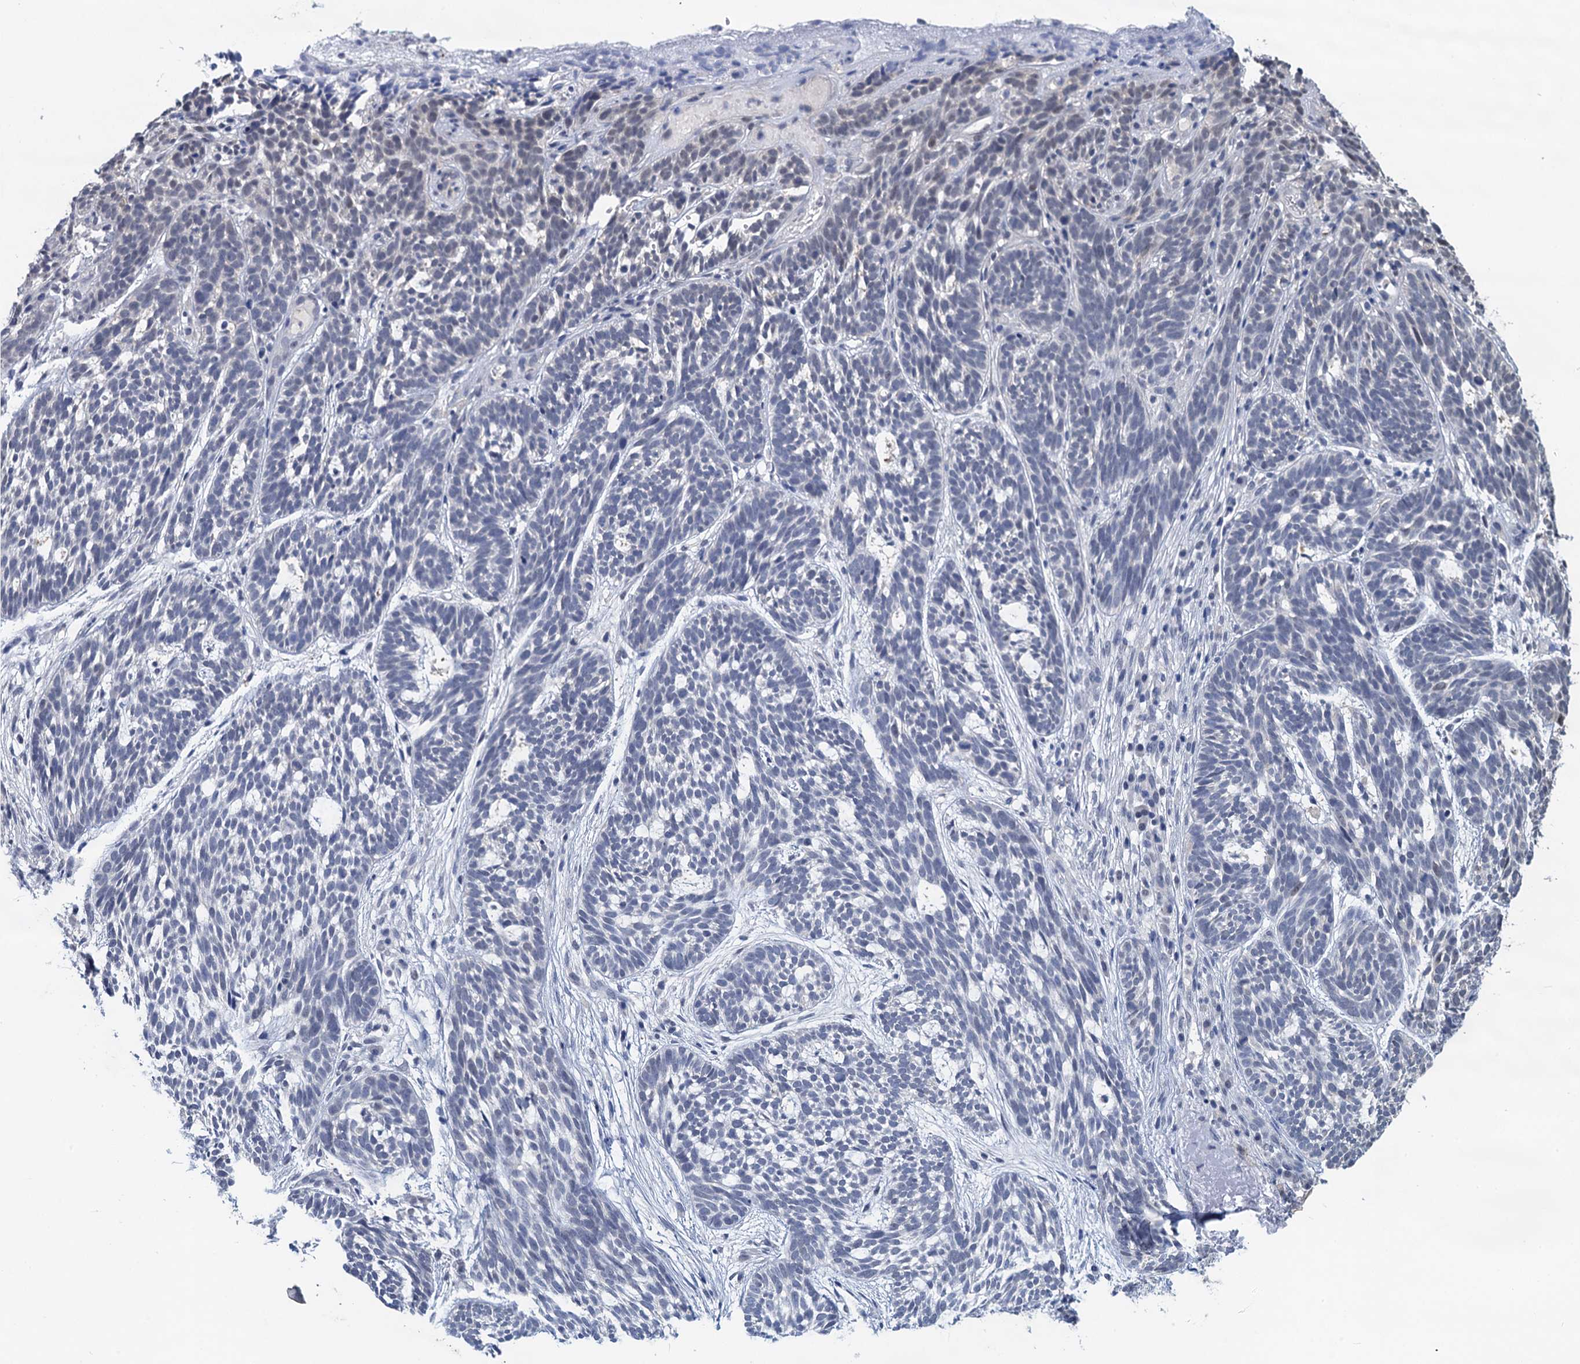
{"staining": {"intensity": "negative", "quantity": "none", "location": "none"}, "tissue": "skin cancer", "cell_type": "Tumor cells", "image_type": "cancer", "snomed": [{"axis": "morphology", "description": "Basal cell carcinoma"}, {"axis": "topography", "description": "Skin"}], "caption": "A high-resolution micrograph shows IHC staining of skin cancer (basal cell carcinoma), which demonstrates no significant staining in tumor cells.", "gene": "RTKN2", "patient": {"sex": "male", "age": 71}}